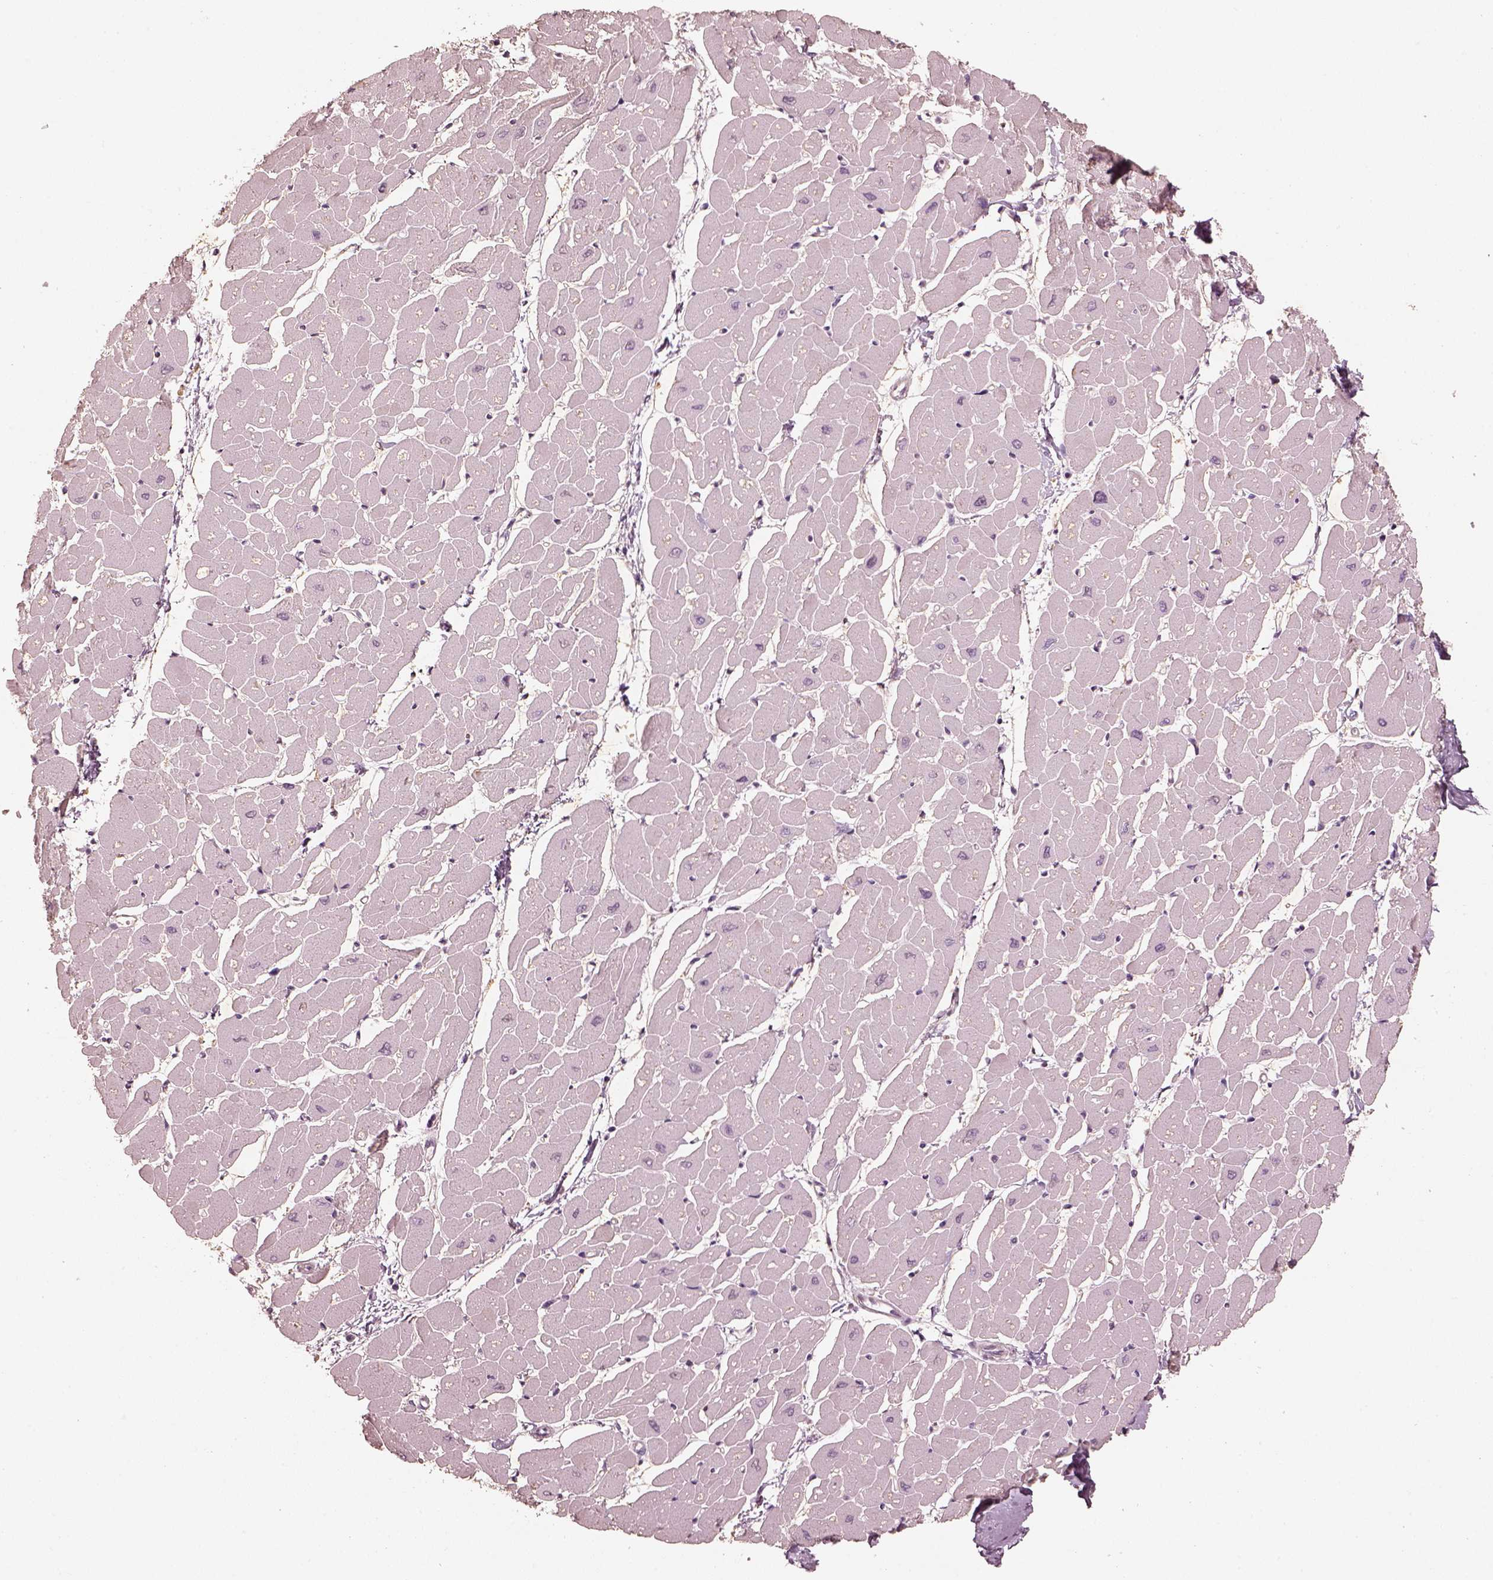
{"staining": {"intensity": "negative", "quantity": "none", "location": "none"}, "tissue": "heart muscle", "cell_type": "Cardiomyocytes", "image_type": "normal", "snomed": [{"axis": "morphology", "description": "Normal tissue, NOS"}, {"axis": "topography", "description": "Heart"}], "caption": "This is an IHC image of unremarkable human heart muscle. There is no positivity in cardiomyocytes.", "gene": "MADCAM1", "patient": {"sex": "male", "age": 57}}